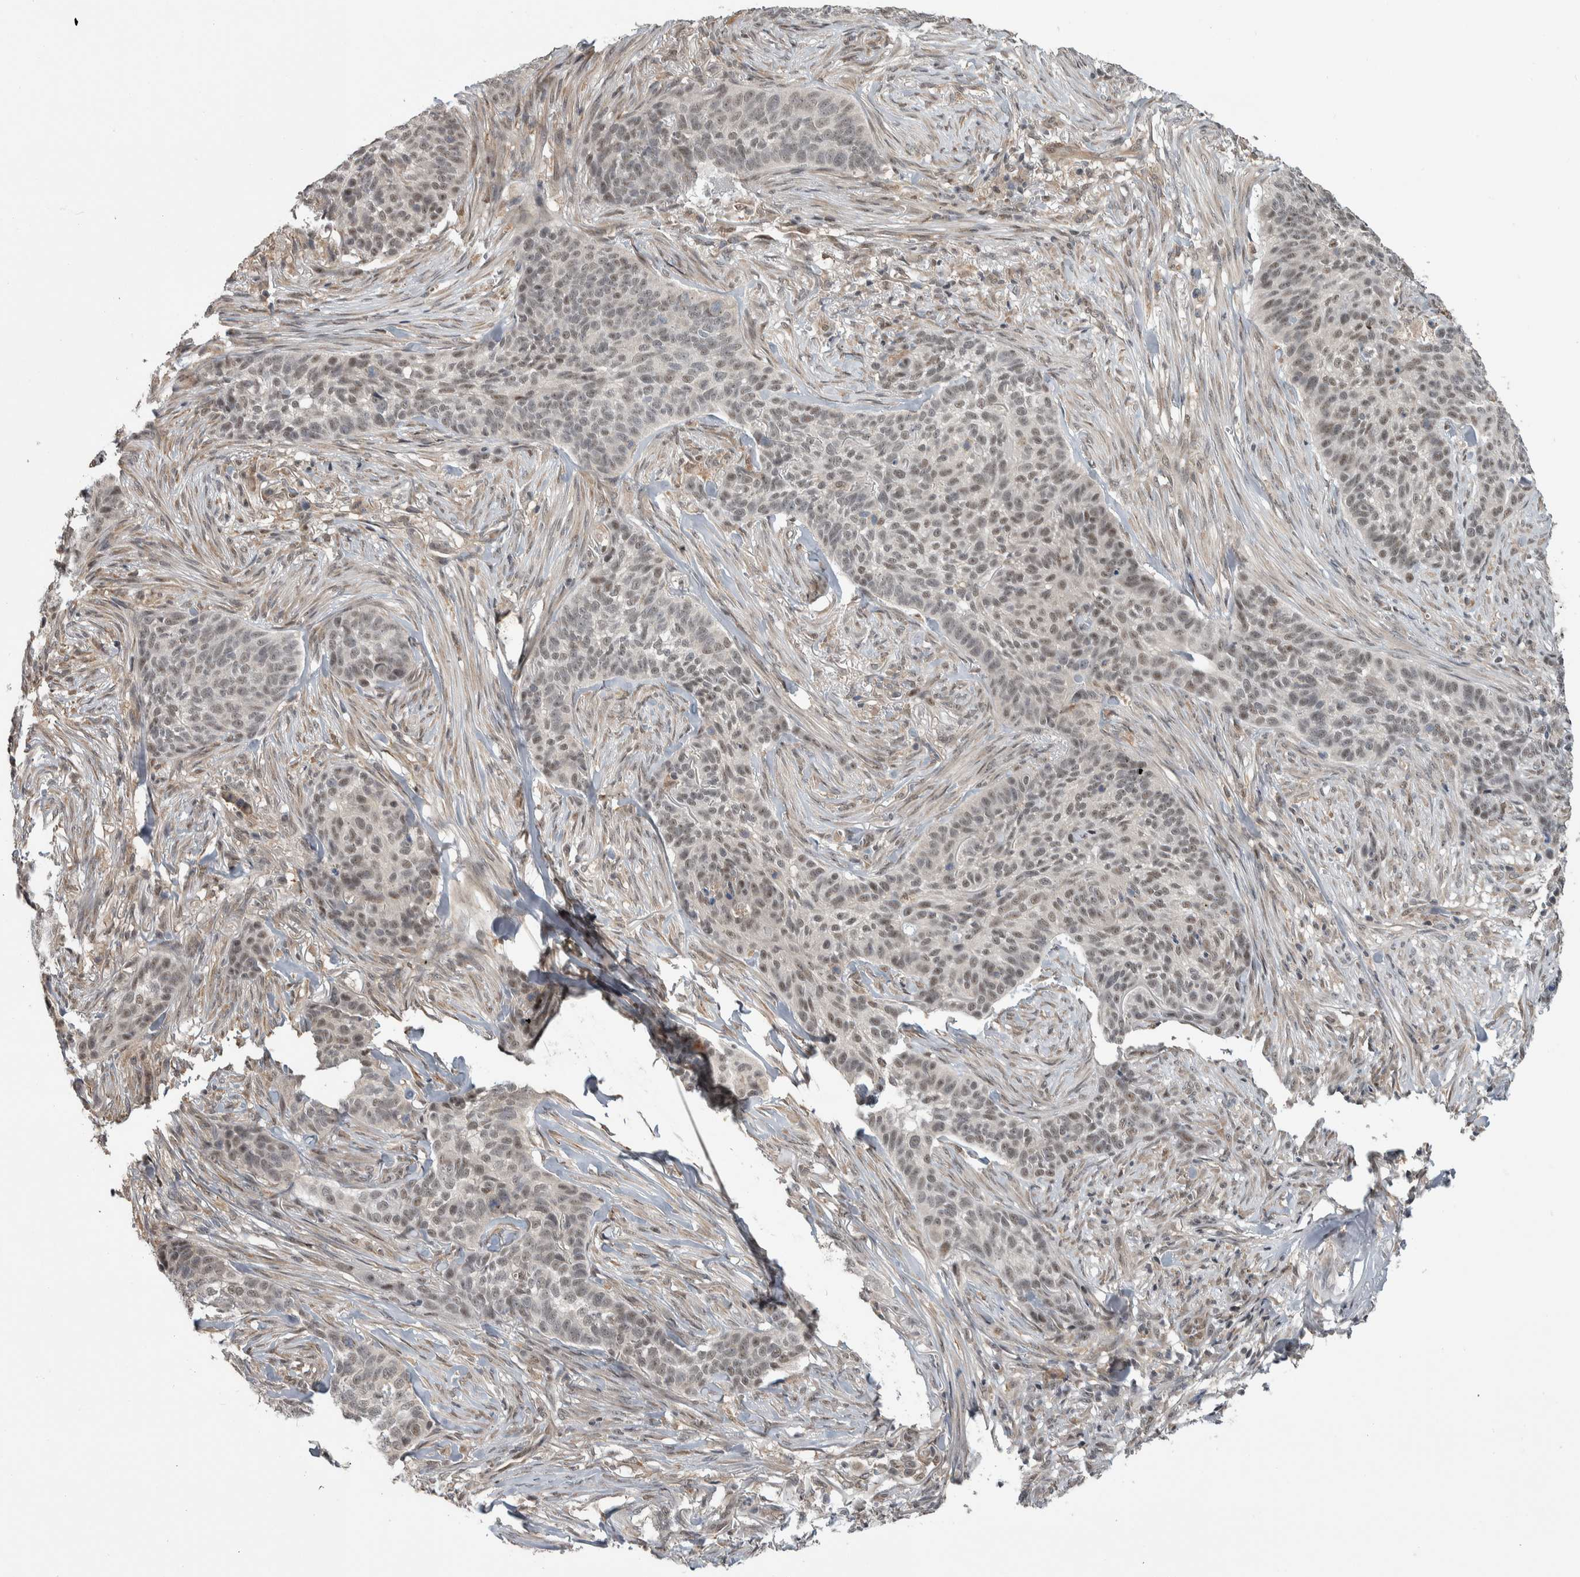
{"staining": {"intensity": "weak", "quantity": ">75%", "location": "nuclear"}, "tissue": "skin cancer", "cell_type": "Tumor cells", "image_type": "cancer", "snomed": [{"axis": "morphology", "description": "Basal cell carcinoma"}, {"axis": "topography", "description": "Skin"}], "caption": "Basal cell carcinoma (skin) stained with immunohistochemistry shows weak nuclear staining in about >75% of tumor cells.", "gene": "PRDM4", "patient": {"sex": "male", "age": 85}}